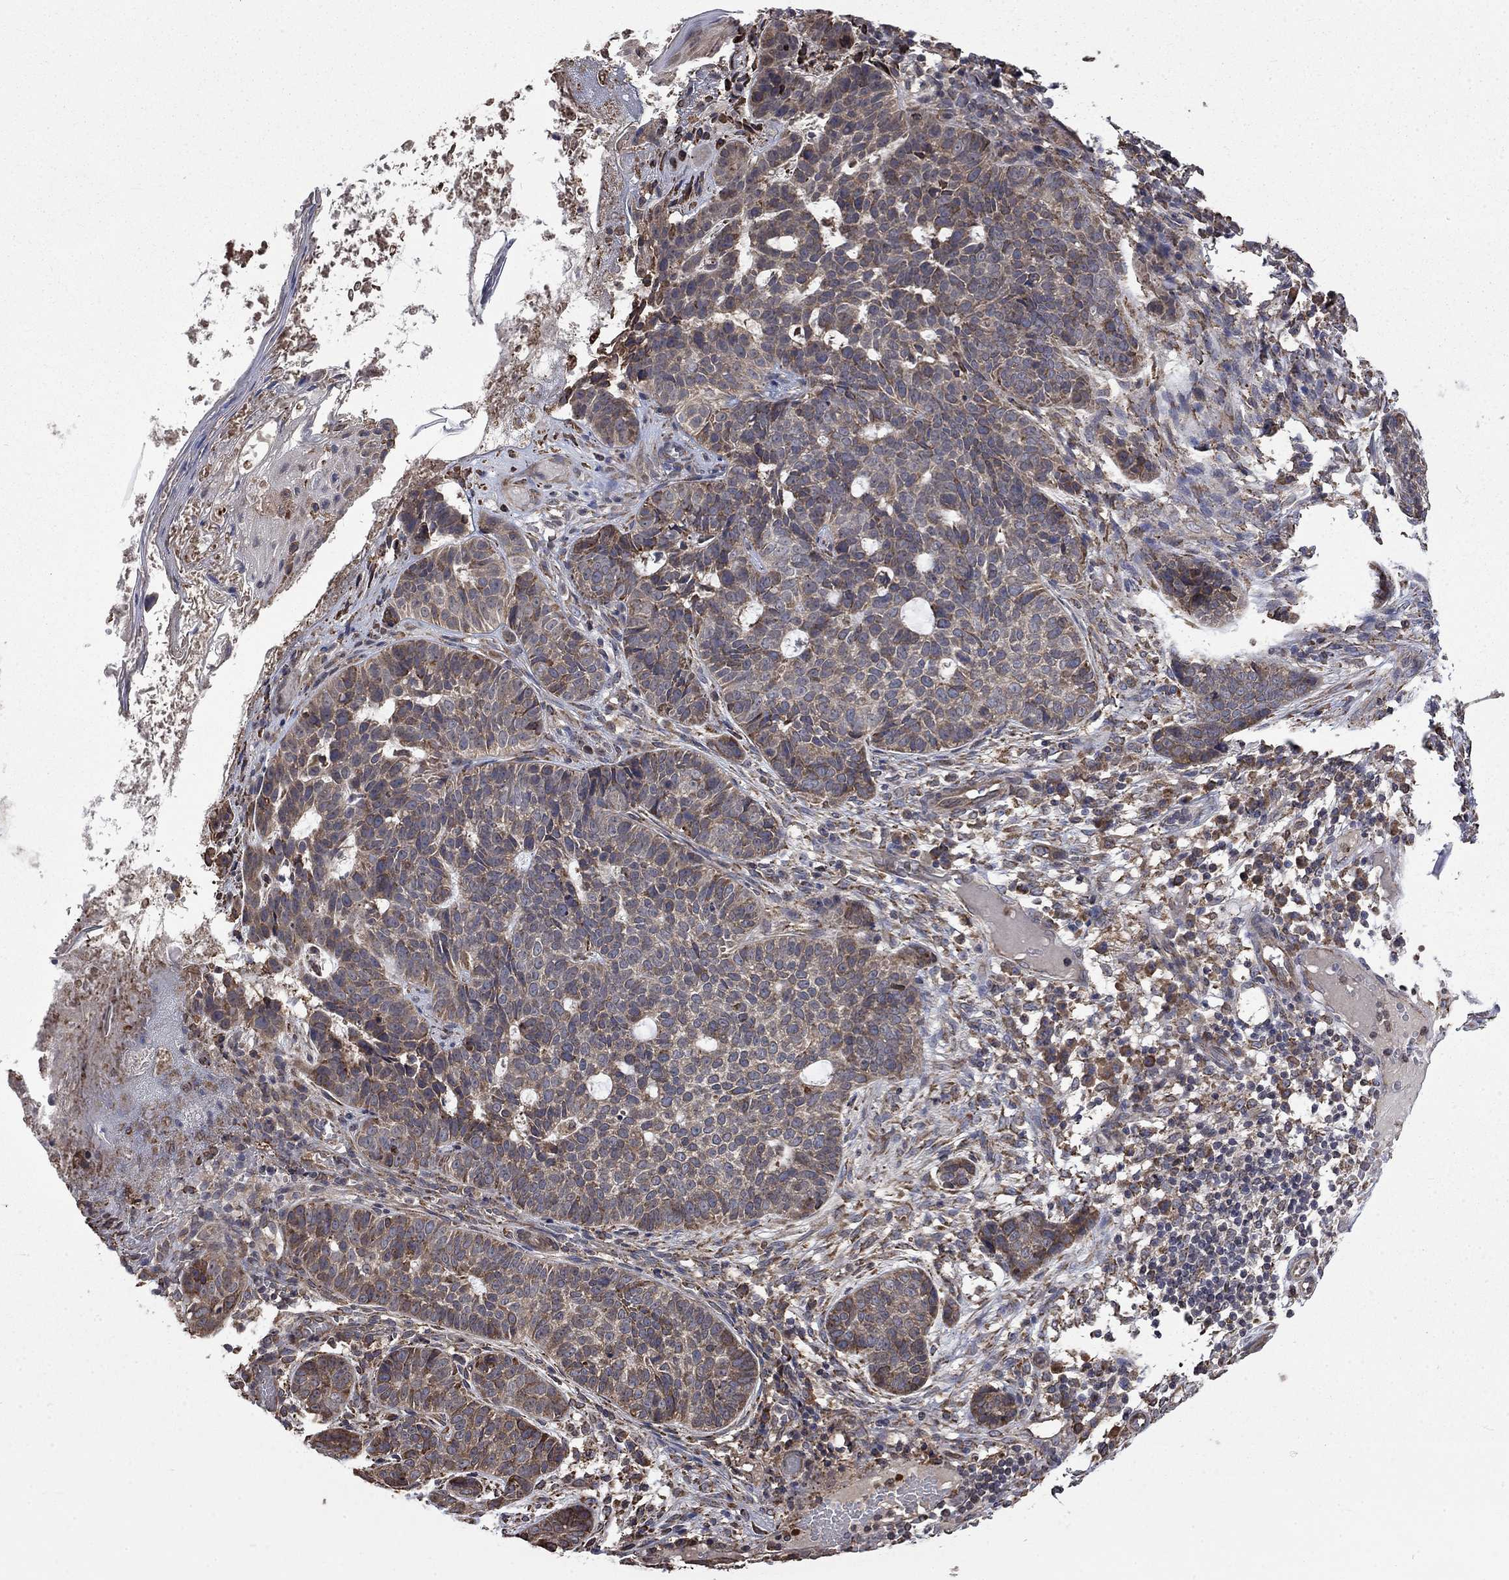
{"staining": {"intensity": "weak", "quantity": ">75%", "location": "cytoplasmic/membranous"}, "tissue": "skin cancer", "cell_type": "Tumor cells", "image_type": "cancer", "snomed": [{"axis": "morphology", "description": "Basal cell carcinoma"}, {"axis": "topography", "description": "Skin"}], "caption": "High-magnification brightfield microscopy of skin cancer stained with DAB (brown) and counterstained with hematoxylin (blue). tumor cells exhibit weak cytoplasmic/membranous staining is identified in approximately>75% of cells.", "gene": "ESRRA", "patient": {"sex": "female", "age": 69}}